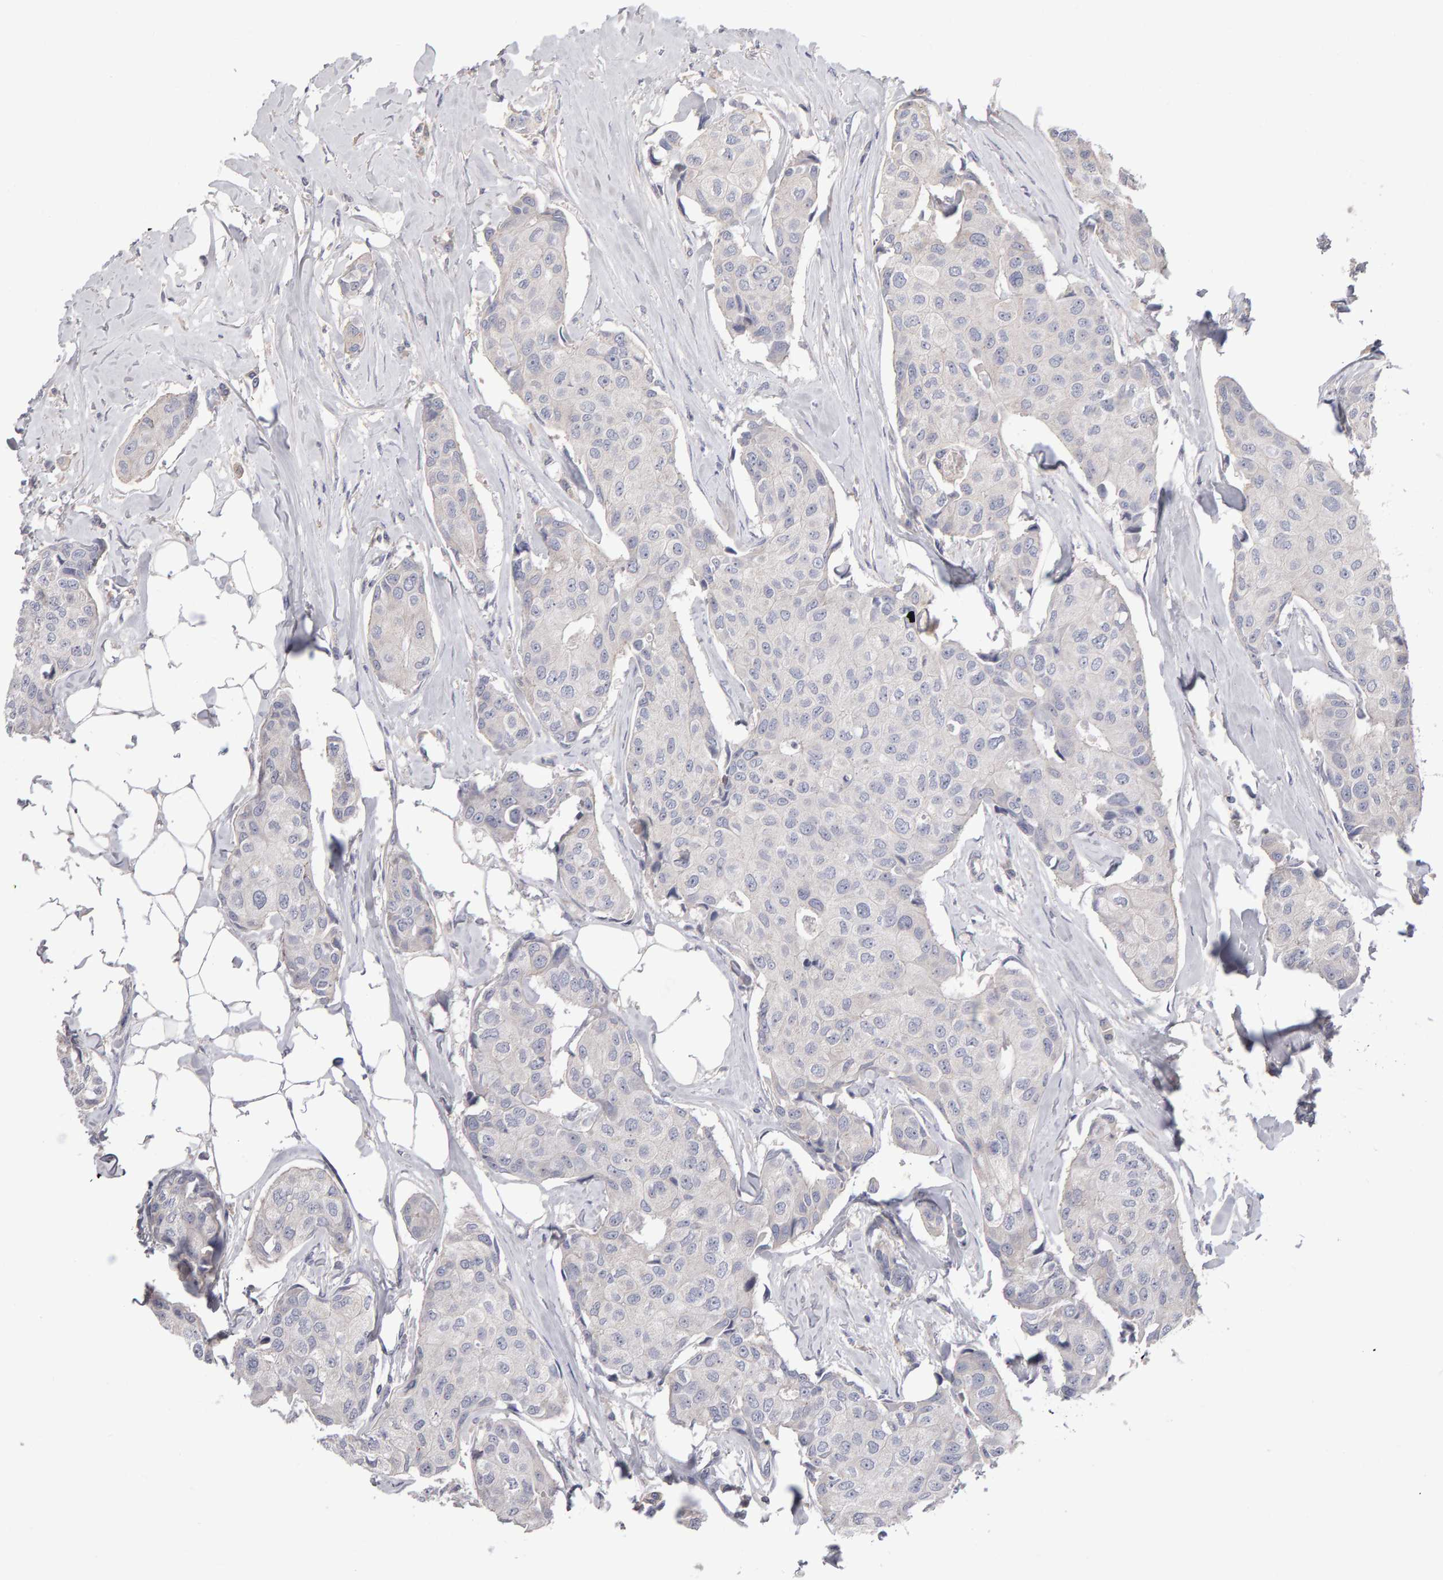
{"staining": {"intensity": "negative", "quantity": "none", "location": "none"}, "tissue": "breast cancer", "cell_type": "Tumor cells", "image_type": "cancer", "snomed": [{"axis": "morphology", "description": "Duct carcinoma"}, {"axis": "topography", "description": "Breast"}], "caption": "Image shows no protein expression in tumor cells of breast cancer tissue.", "gene": "PGS1", "patient": {"sex": "female", "age": 80}}